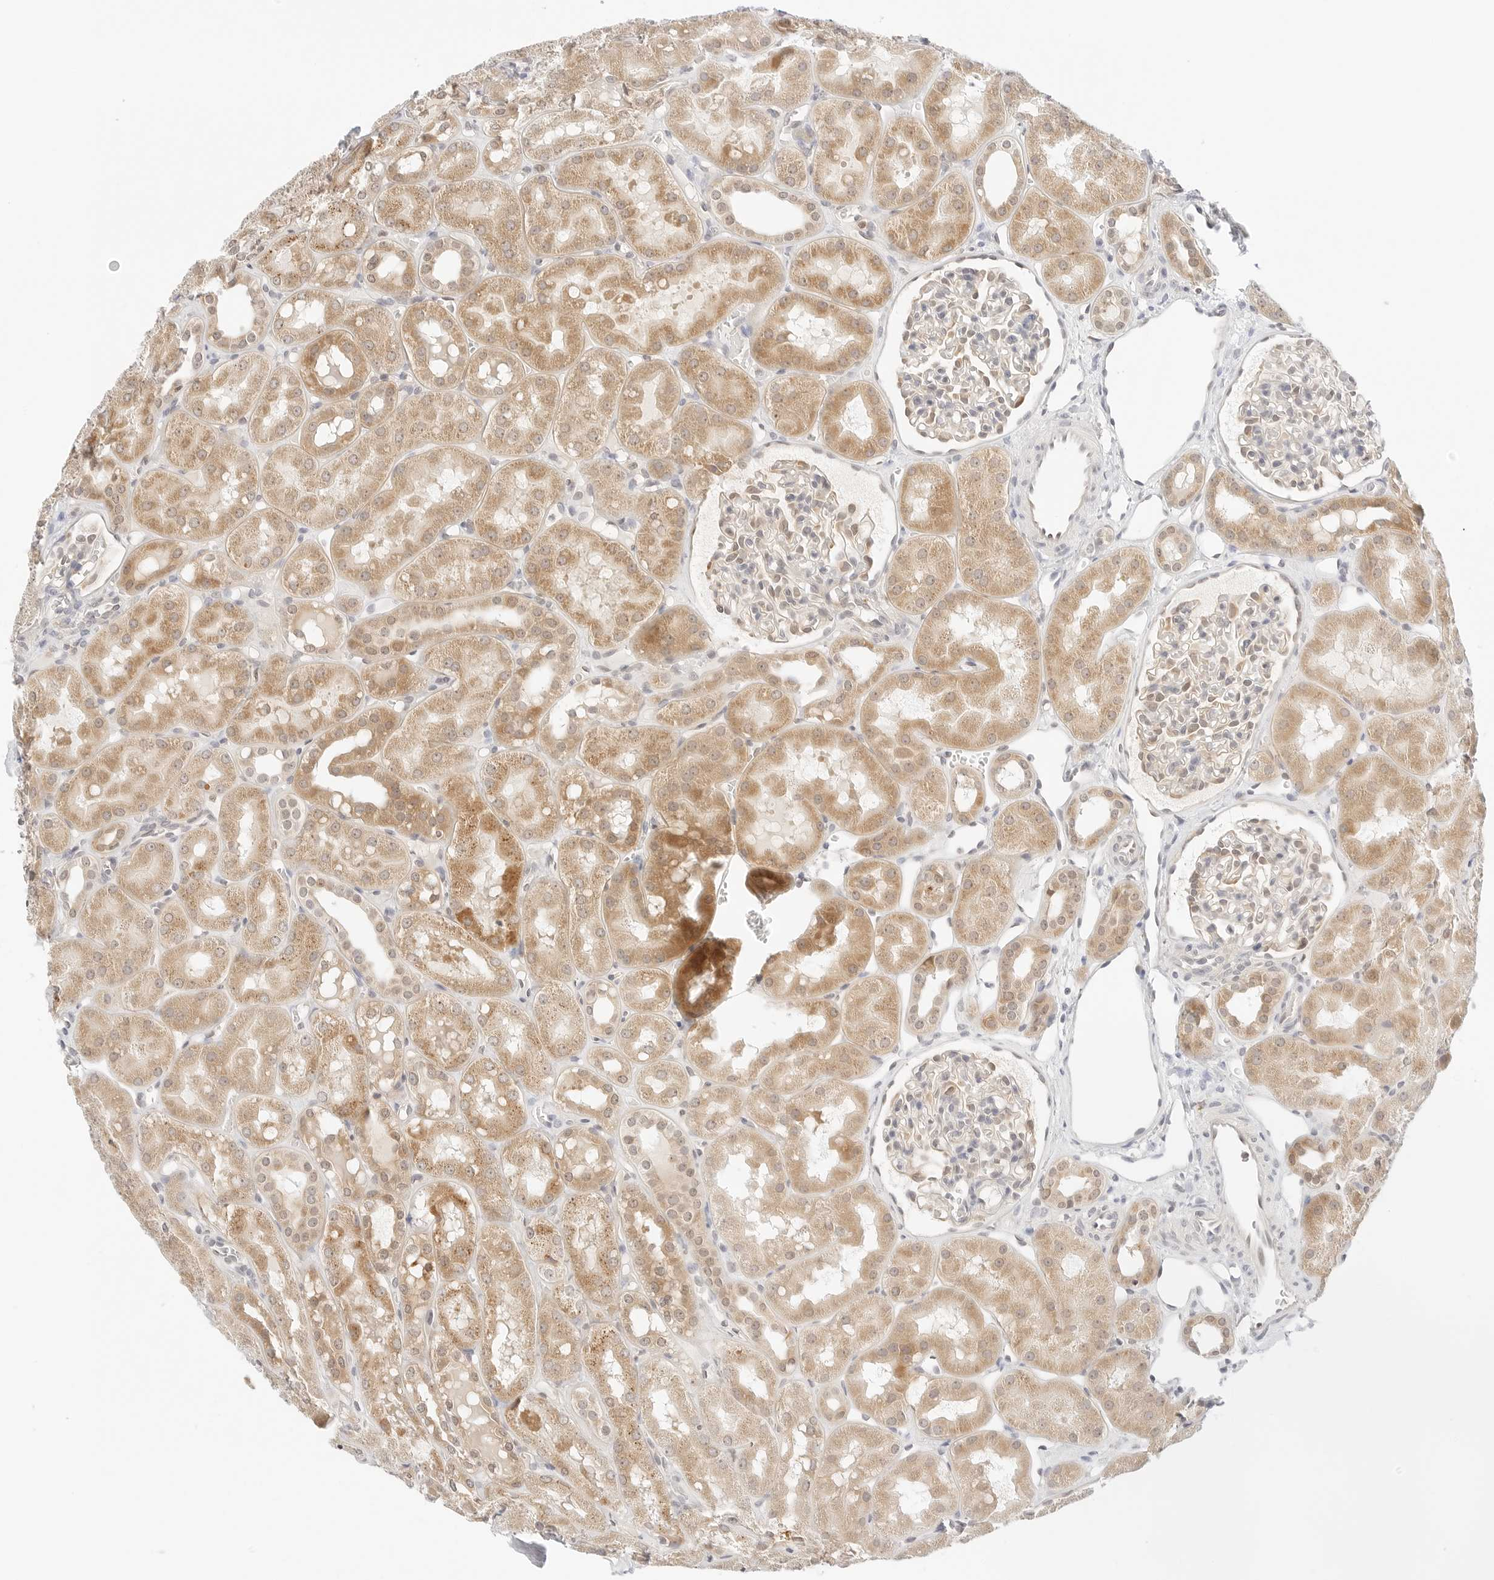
{"staining": {"intensity": "weak", "quantity": "25%-75%", "location": "cytoplasmic/membranous"}, "tissue": "kidney", "cell_type": "Cells in glomeruli", "image_type": "normal", "snomed": [{"axis": "morphology", "description": "Normal tissue, NOS"}, {"axis": "topography", "description": "Kidney"}], "caption": "This image displays immunohistochemistry (IHC) staining of normal kidney, with low weak cytoplasmic/membranous staining in approximately 25%-75% of cells in glomeruli.", "gene": "ERO1B", "patient": {"sex": "male", "age": 16}}